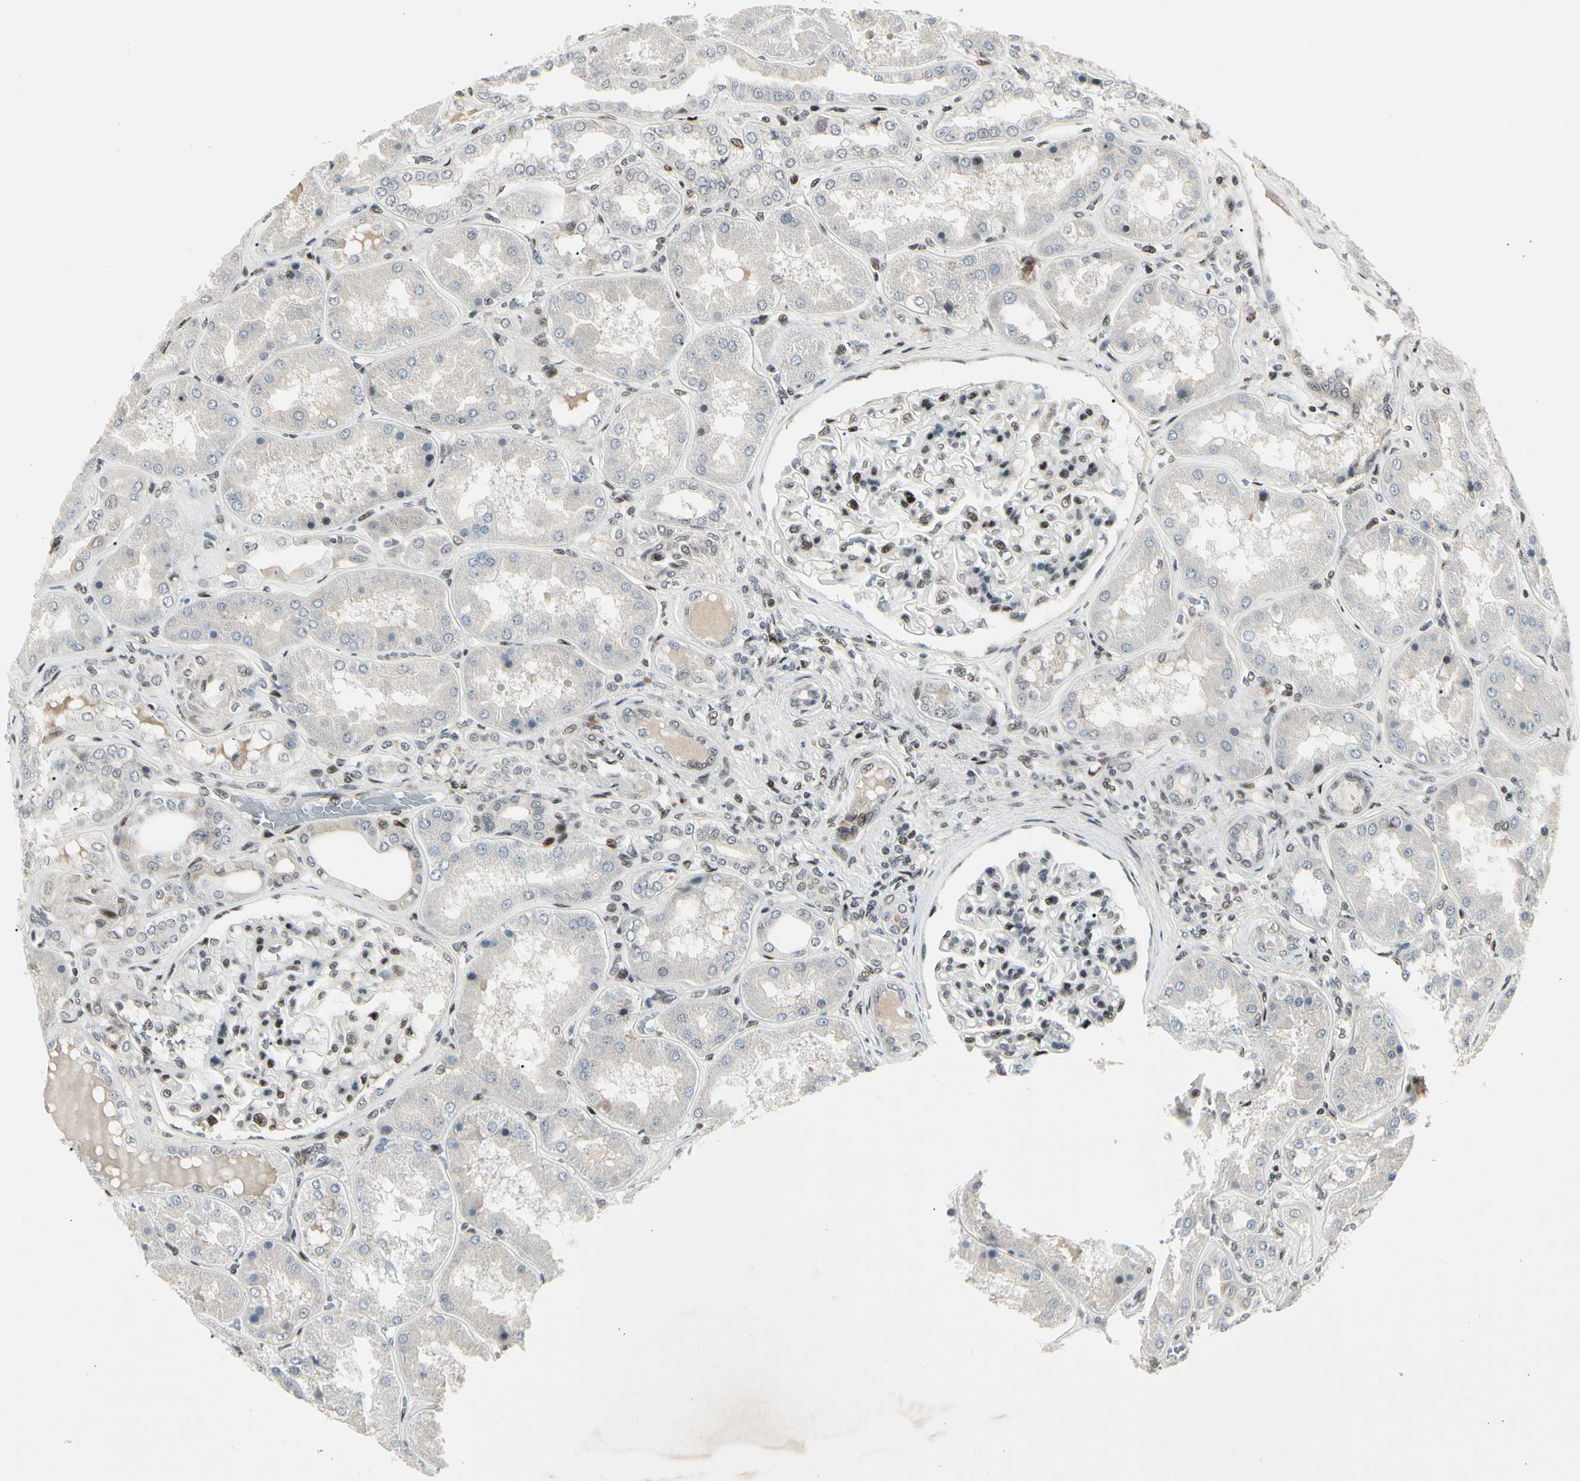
{"staining": {"intensity": "moderate", "quantity": "25%-75%", "location": "nuclear"}, "tissue": "kidney", "cell_type": "Cells in glomeruli", "image_type": "normal", "snomed": [{"axis": "morphology", "description": "Normal tissue, NOS"}, {"axis": "topography", "description": "Kidney"}], "caption": "Immunohistochemical staining of unremarkable kidney shows medium levels of moderate nuclear expression in about 25%-75% of cells in glomeruli.", "gene": "FOXJ2", "patient": {"sex": "female", "age": 56}}